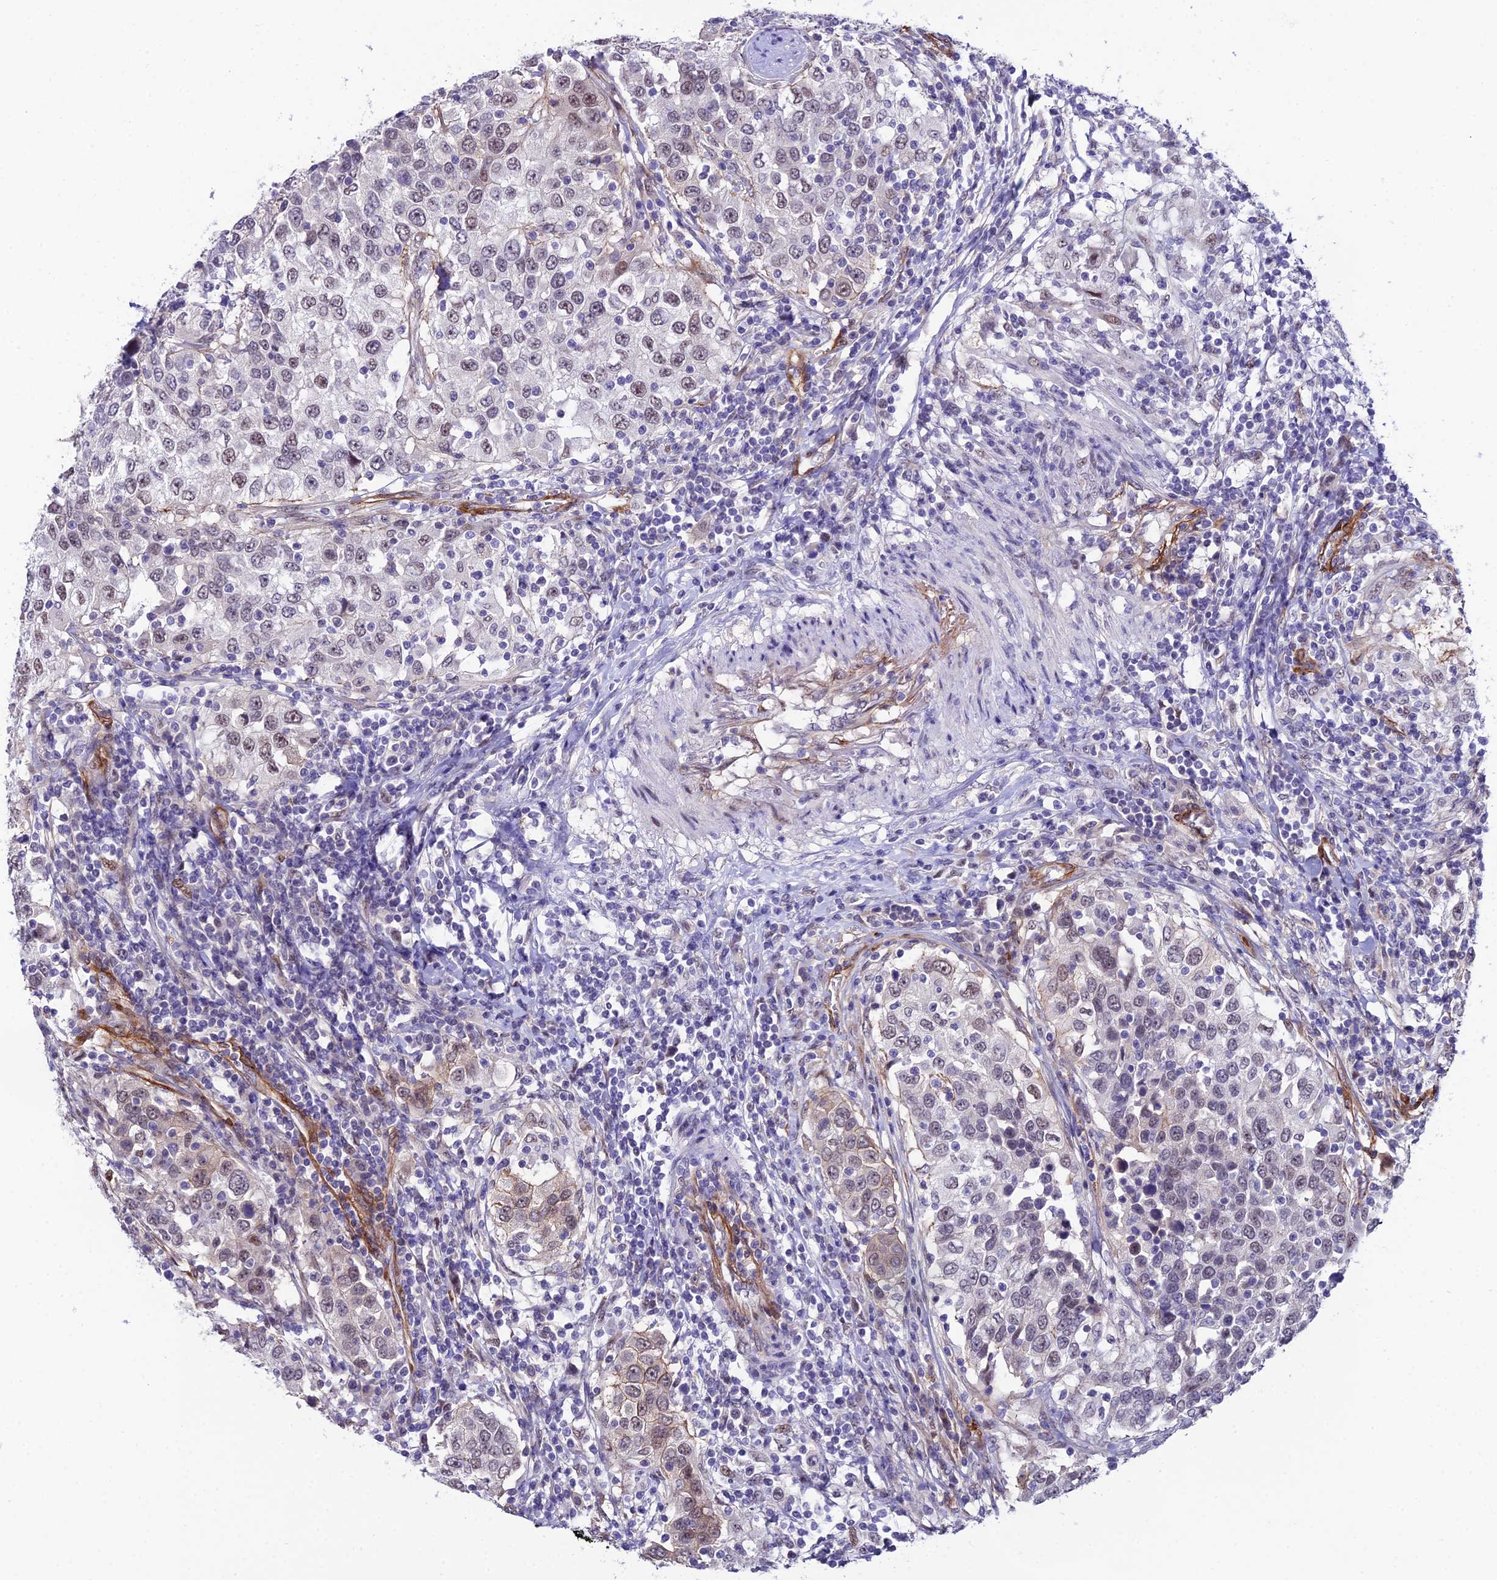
{"staining": {"intensity": "weak", "quantity": "<25%", "location": "nuclear"}, "tissue": "urothelial cancer", "cell_type": "Tumor cells", "image_type": "cancer", "snomed": [{"axis": "morphology", "description": "Urothelial carcinoma, High grade"}, {"axis": "topography", "description": "Urinary bladder"}], "caption": "IHC of urothelial cancer exhibits no staining in tumor cells.", "gene": "SYT15", "patient": {"sex": "female", "age": 80}}